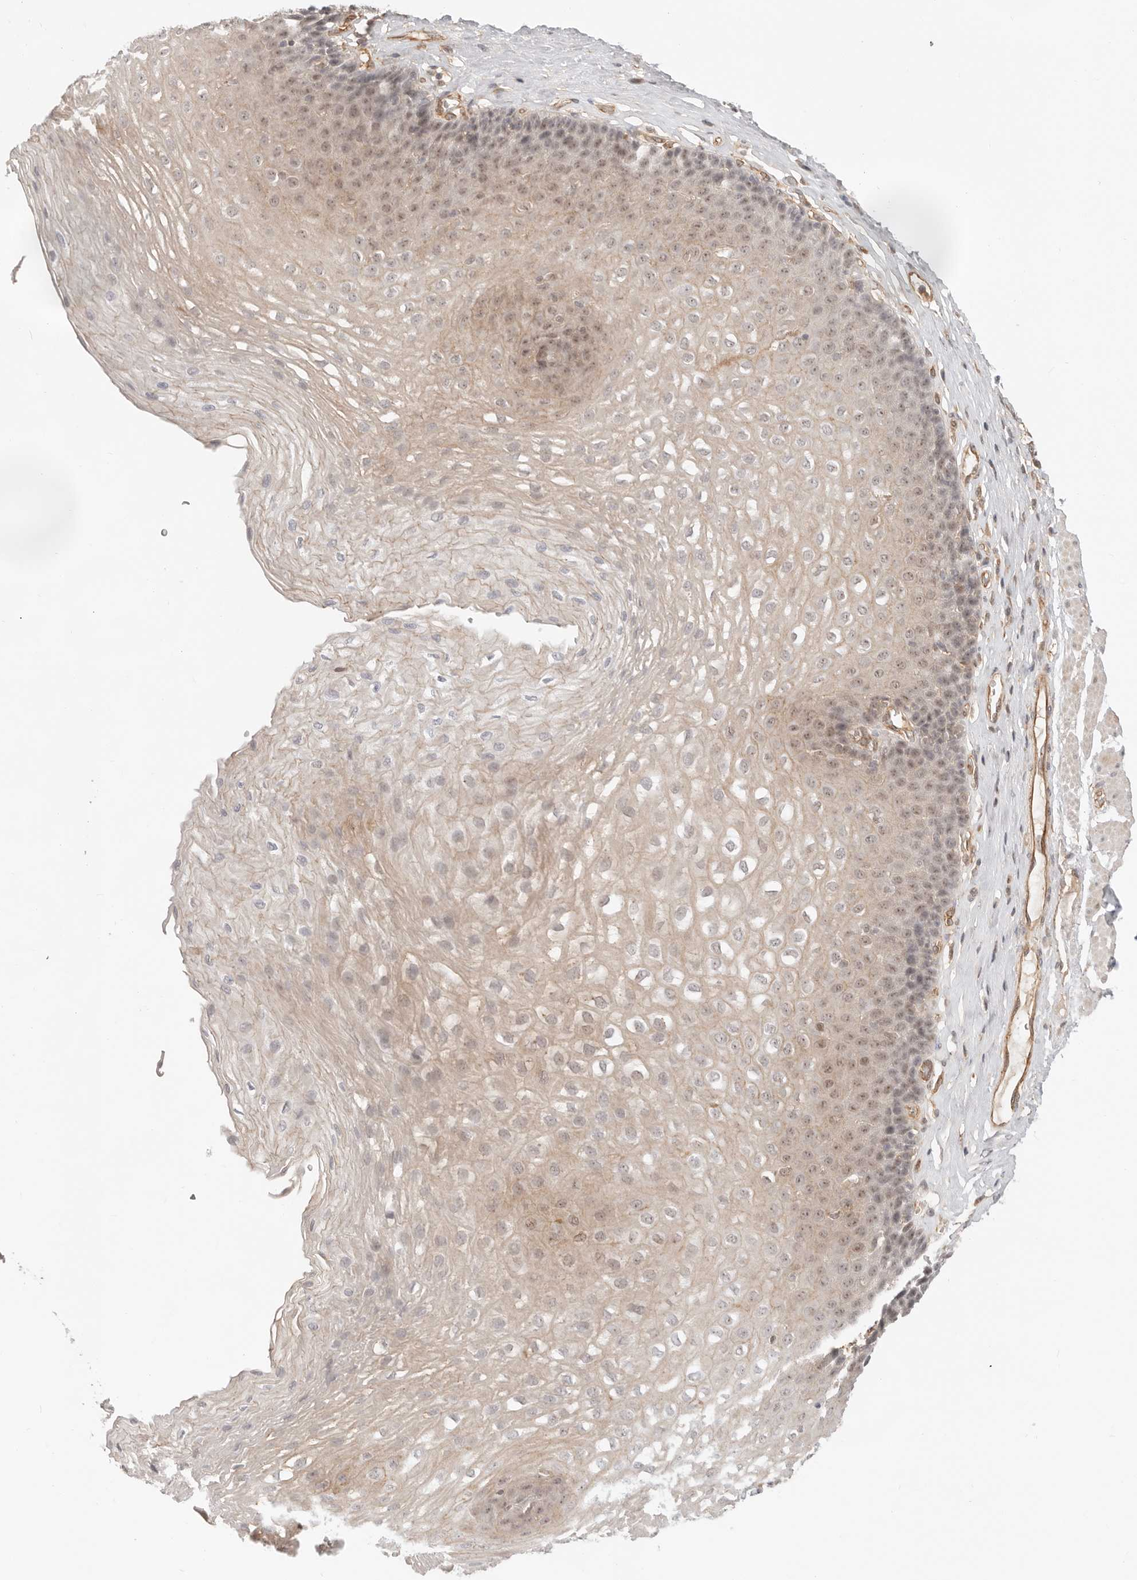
{"staining": {"intensity": "weak", "quantity": "25%-75%", "location": "cytoplasmic/membranous,nuclear"}, "tissue": "esophagus", "cell_type": "Squamous epithelial cells", "image_type": "normal", "snomed": [{"axis": "morphology", "description": "Normal tissue, NOS"}, {"axis": "topography", "description": "Esophagus"}], "caption": "The immunohistochemical stain shows weak cytoplasmic/membranous,nuclear expression in squamous epithelial cells of benign esophagus.", "gene": "HEXD", "patient": {"sex": "female", "age": 66}}